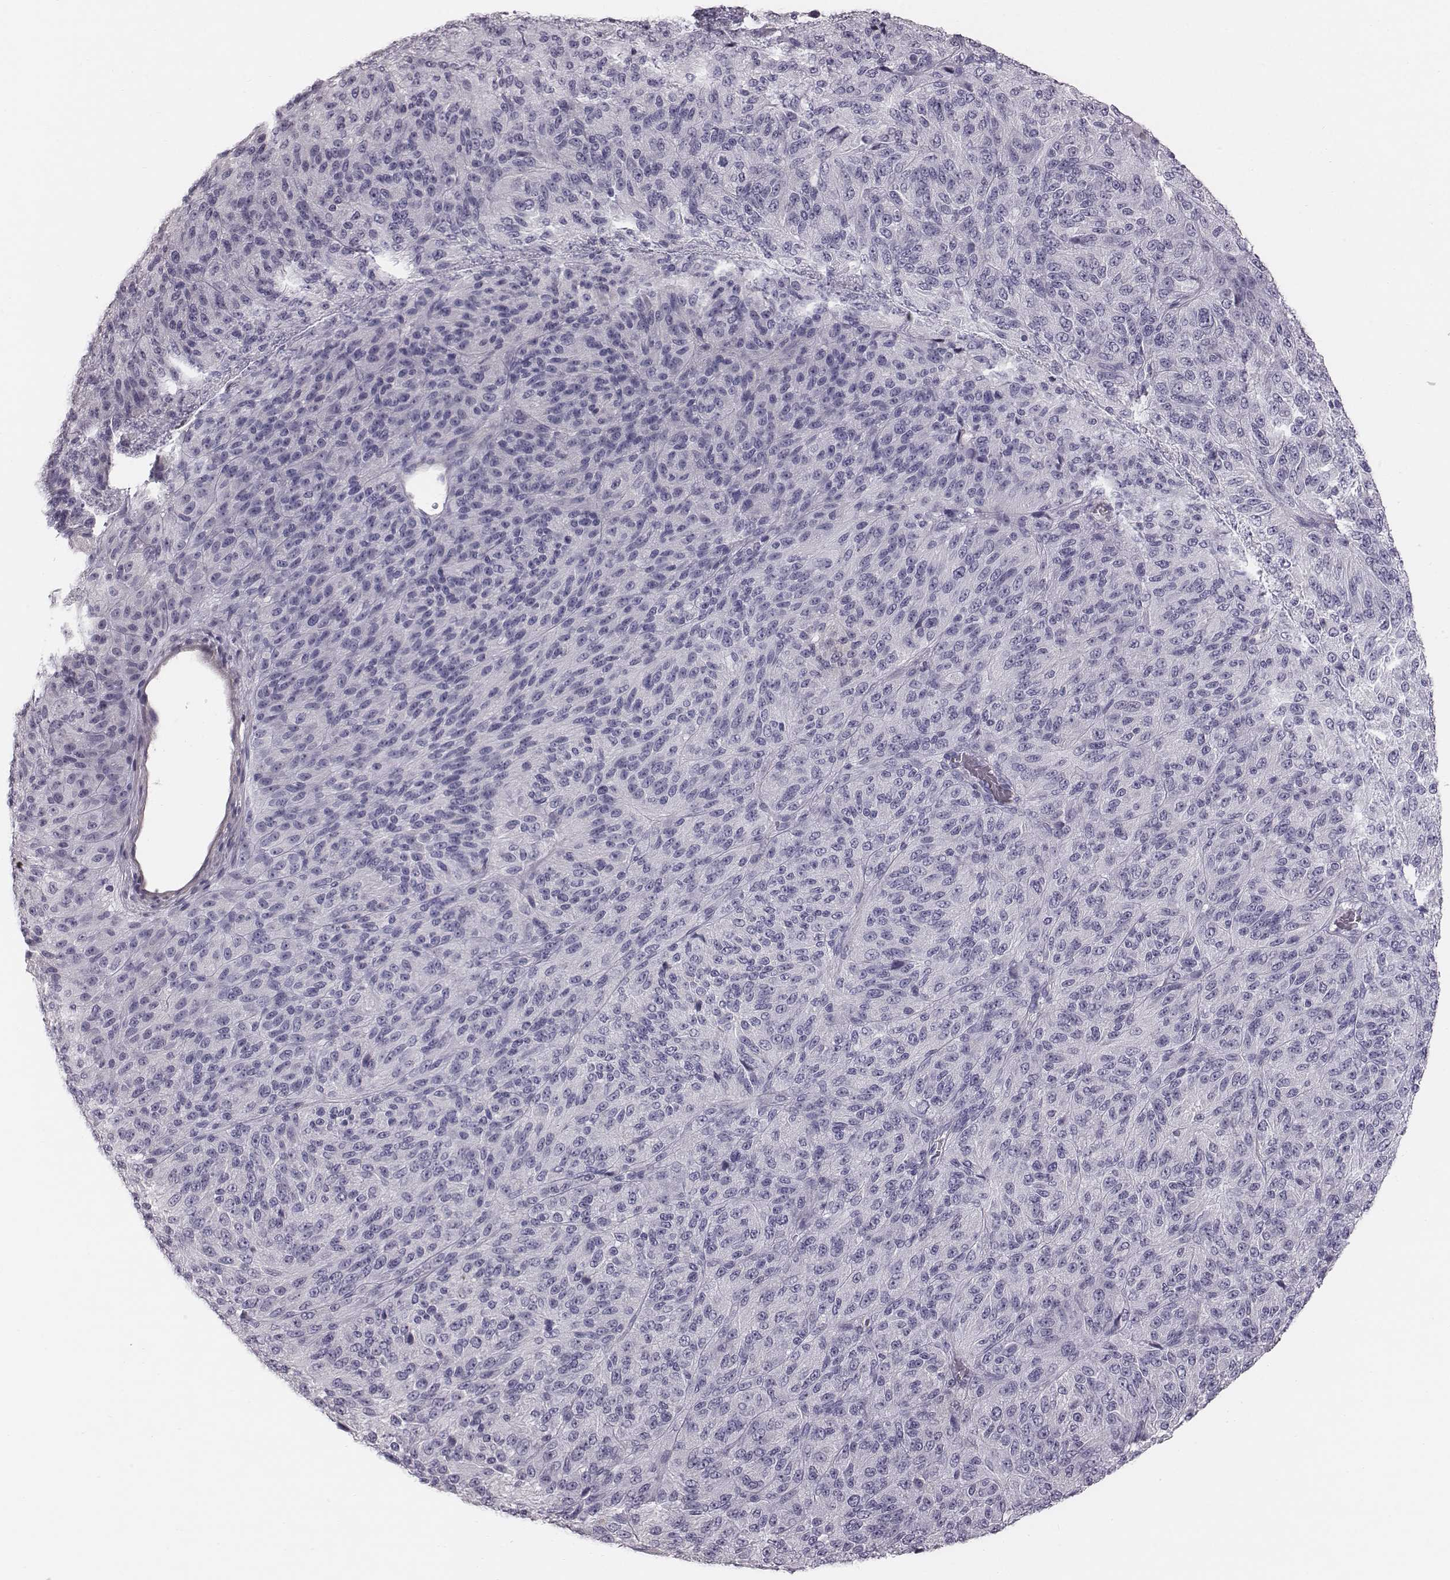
{"staining": {"intensity": "negative", "quantity": "none", "location": "none"}, "tissue": "melanoma", "cell_type": "Tumor cells", "image_type": "cancer", "snomed": [{"axis": "morphology", "description": "Malignant melanoma, Metastatic site"}, {"axis": "topography", "description": "Brain"}], "caption": "Human malignant melanoma (metastatic site) stained for a protein using immunohistochemistry reveals no expression in tumor cells.", "gene": "CRISP1", "patient": {"sex": "female", "age": 56}}